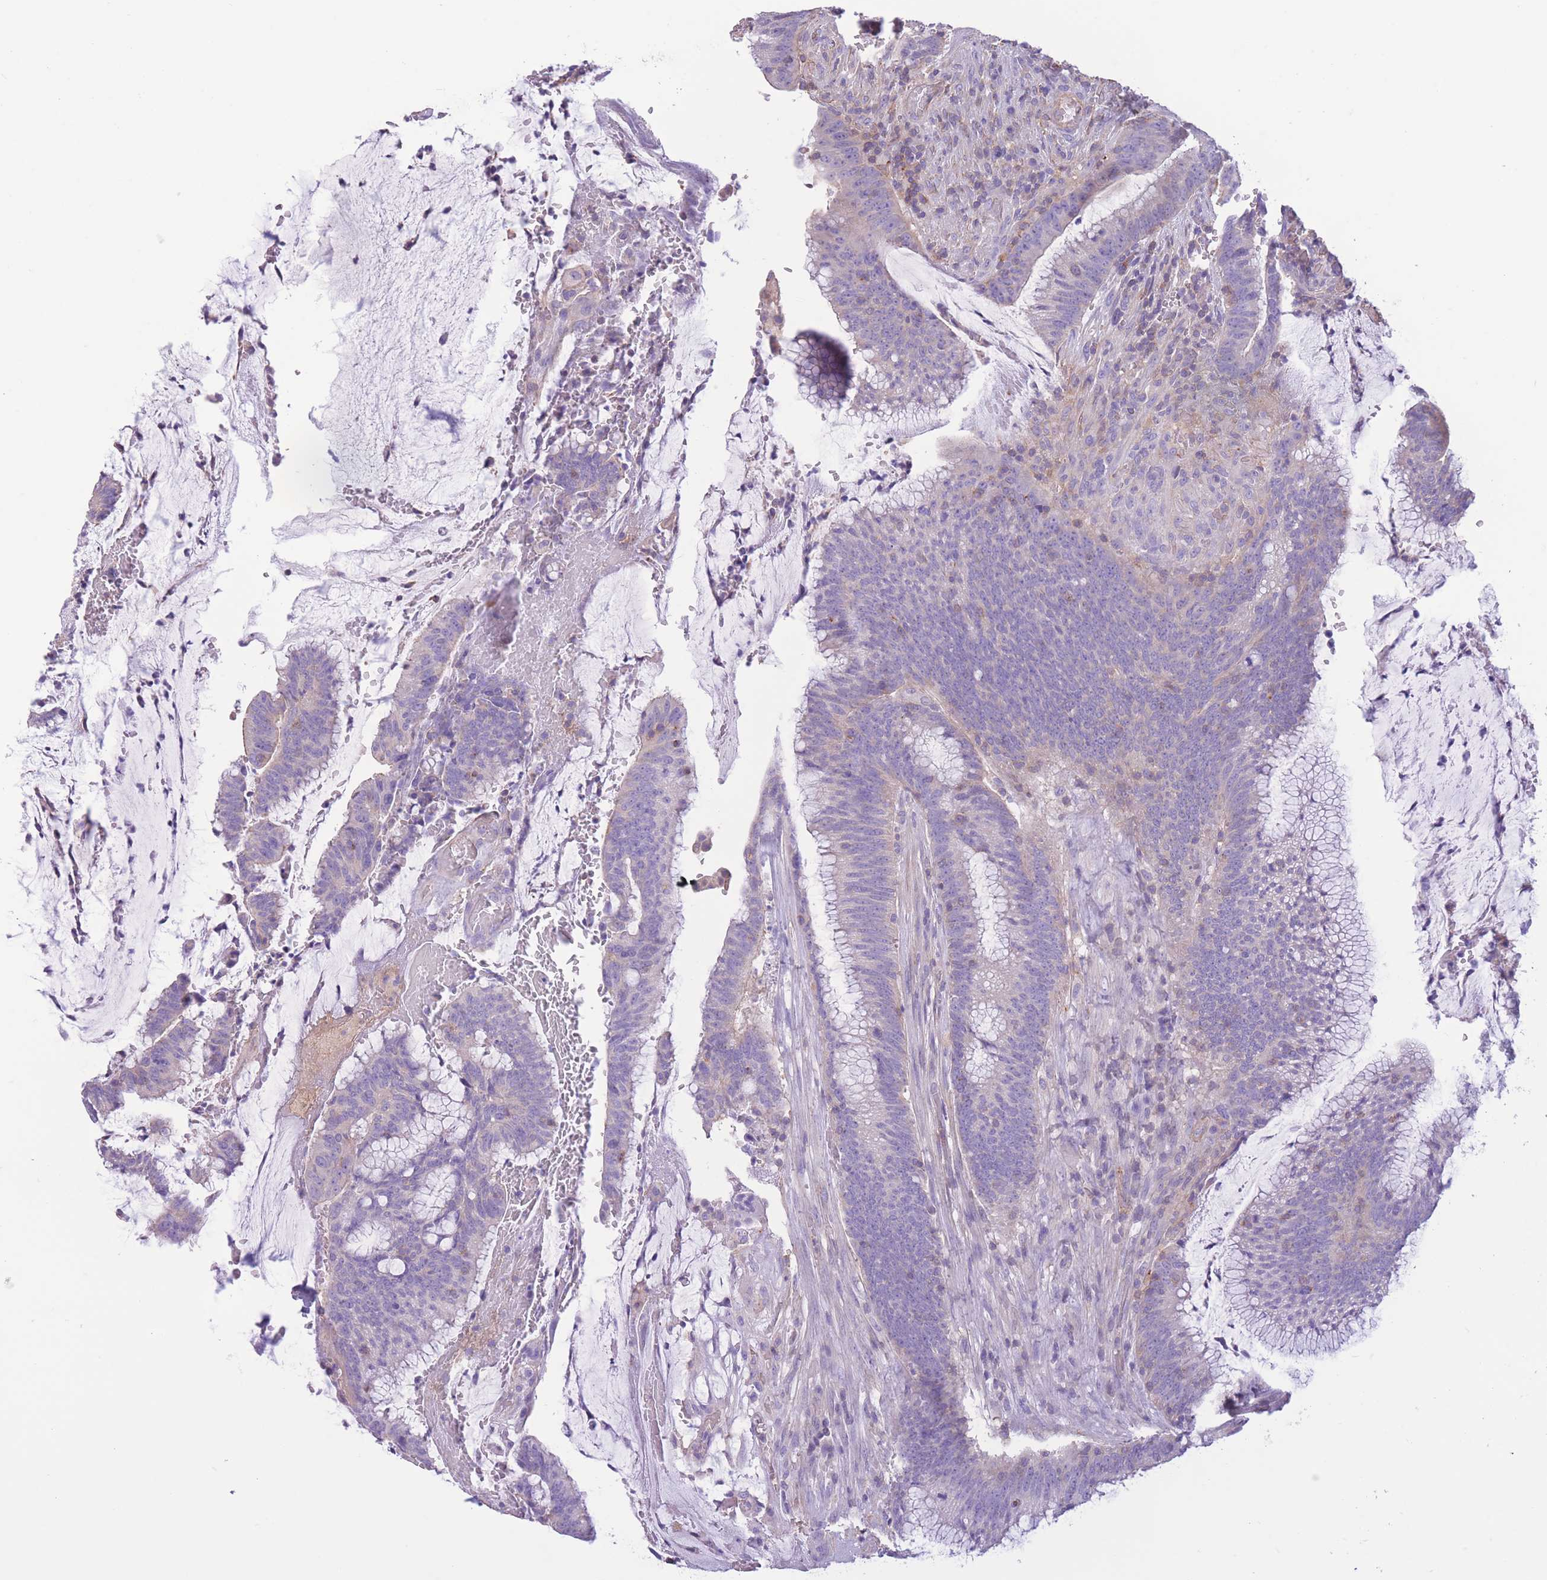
{"staining": {"intensity": "negative", "quantity": "none", "location": "none"}, "tissue": "colorectal cancer", "cell_type": "Tumor cells", "image_type": "cancer", "snomed": [{"axis": "morphology", "description": "Adenocarcinoma, NOS"}, {"axis": "topography", "description": "Rectum"}], "caption": "This histopathology image is of colorectal cancer stained with IHC to label a protein in brown with the nuclei are counter-stained blue. There is no positivity in tumor cells.", "gene": "PDHA1", "patient": {"sex": "female", "age": 77}}